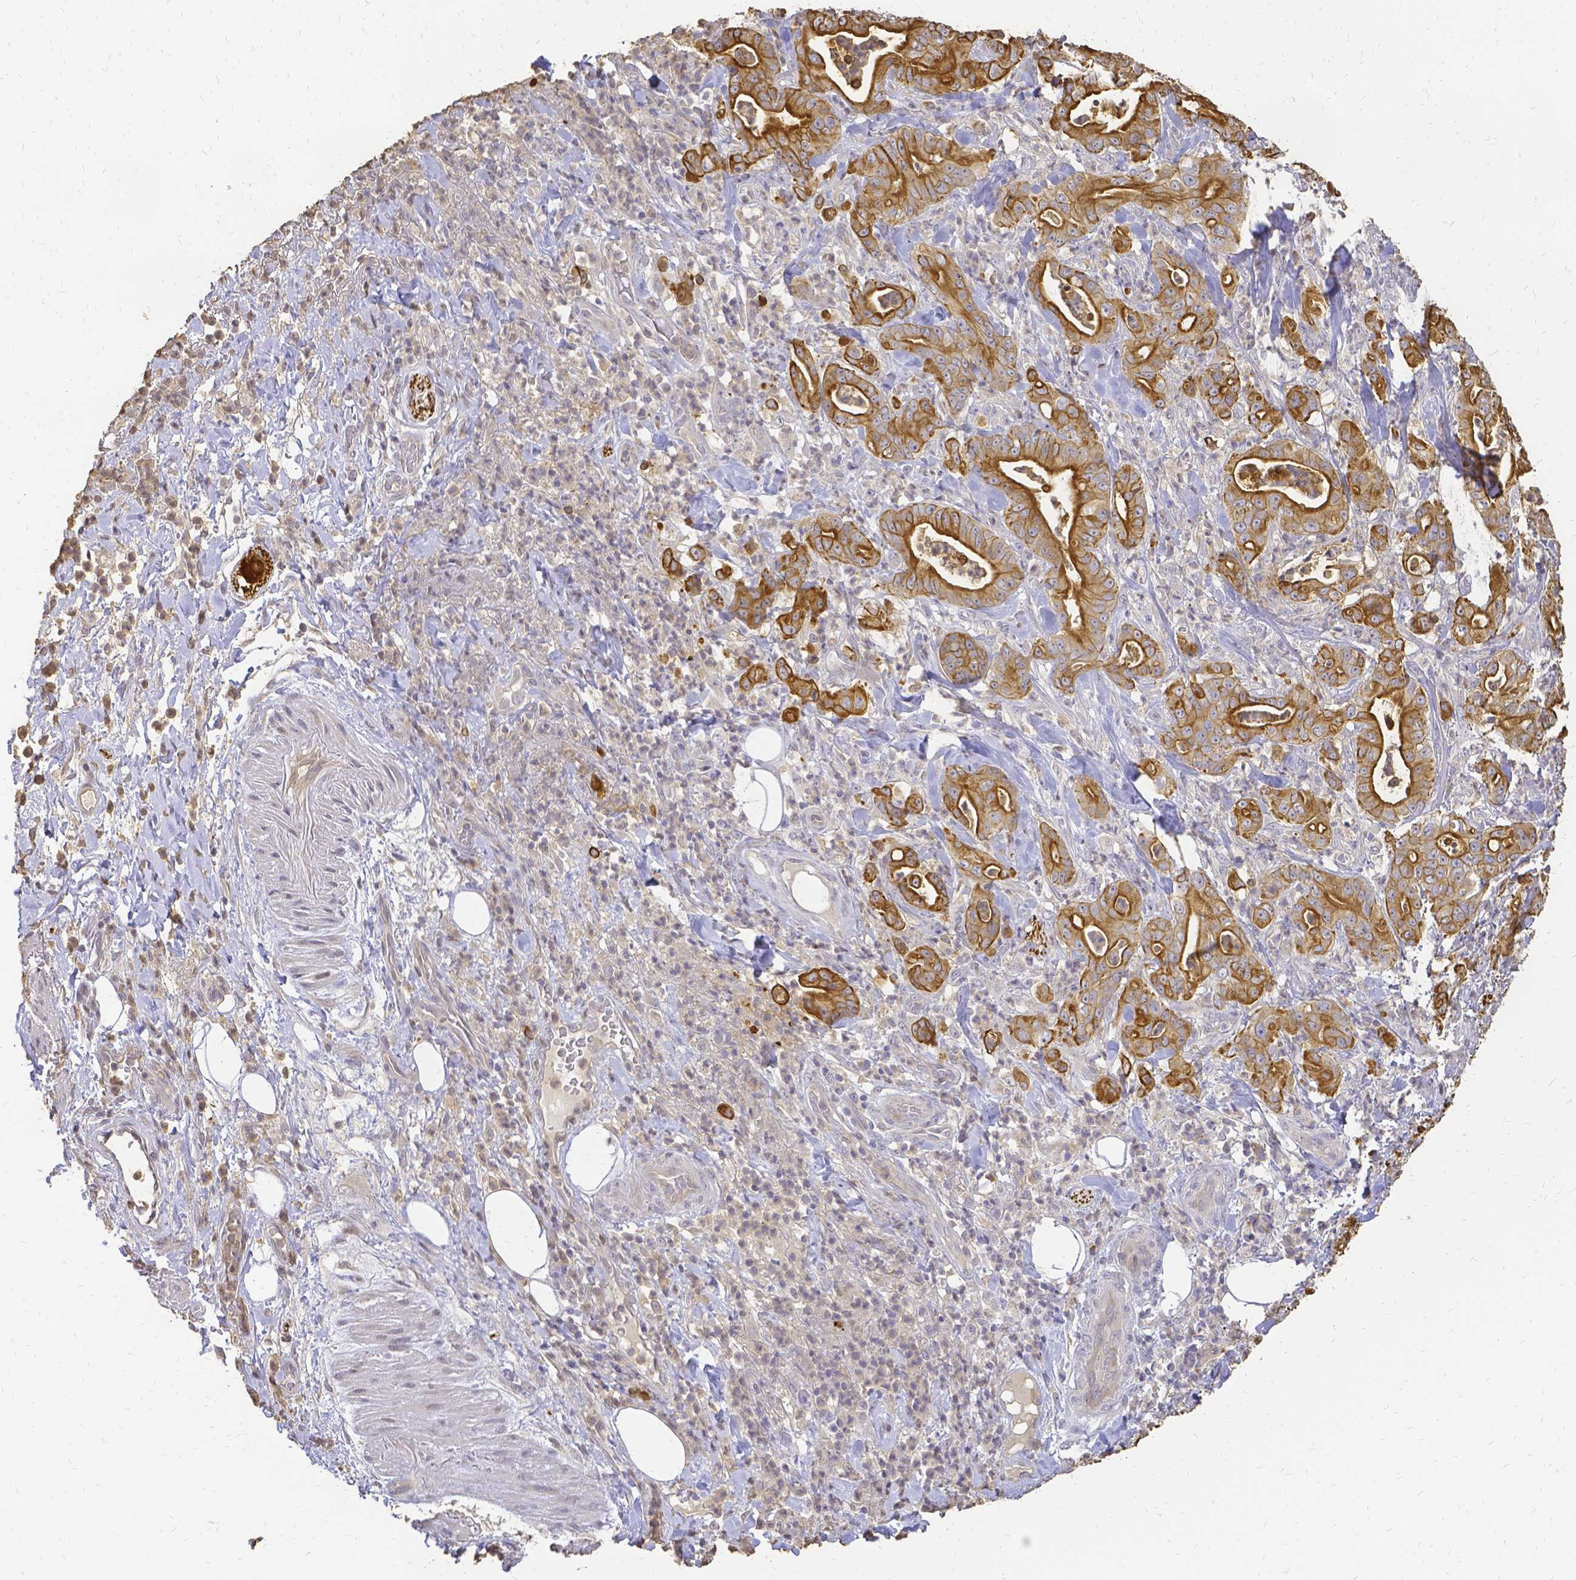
{"staining": {"intensity": "strong", "quantity": ">75%", "location": "cytoplasmic/membranous"}, "tissue": "pancreatic cancer", "cell_type": "Tumor cells", "image_type": "cancer", "snomed": [{"axis": "morphology", "description": "Adenocarcinoma, NOS"}, {"axis": "topography", "description": "Pancreas"}], "caption": "A brown stain highlights strong cytoplasmic/membranous positivity of a protein in pancreatic adenocarcinoma tumor cells.", "gene": "CIB1", "patient": {"sex": "male", "age": 71}}